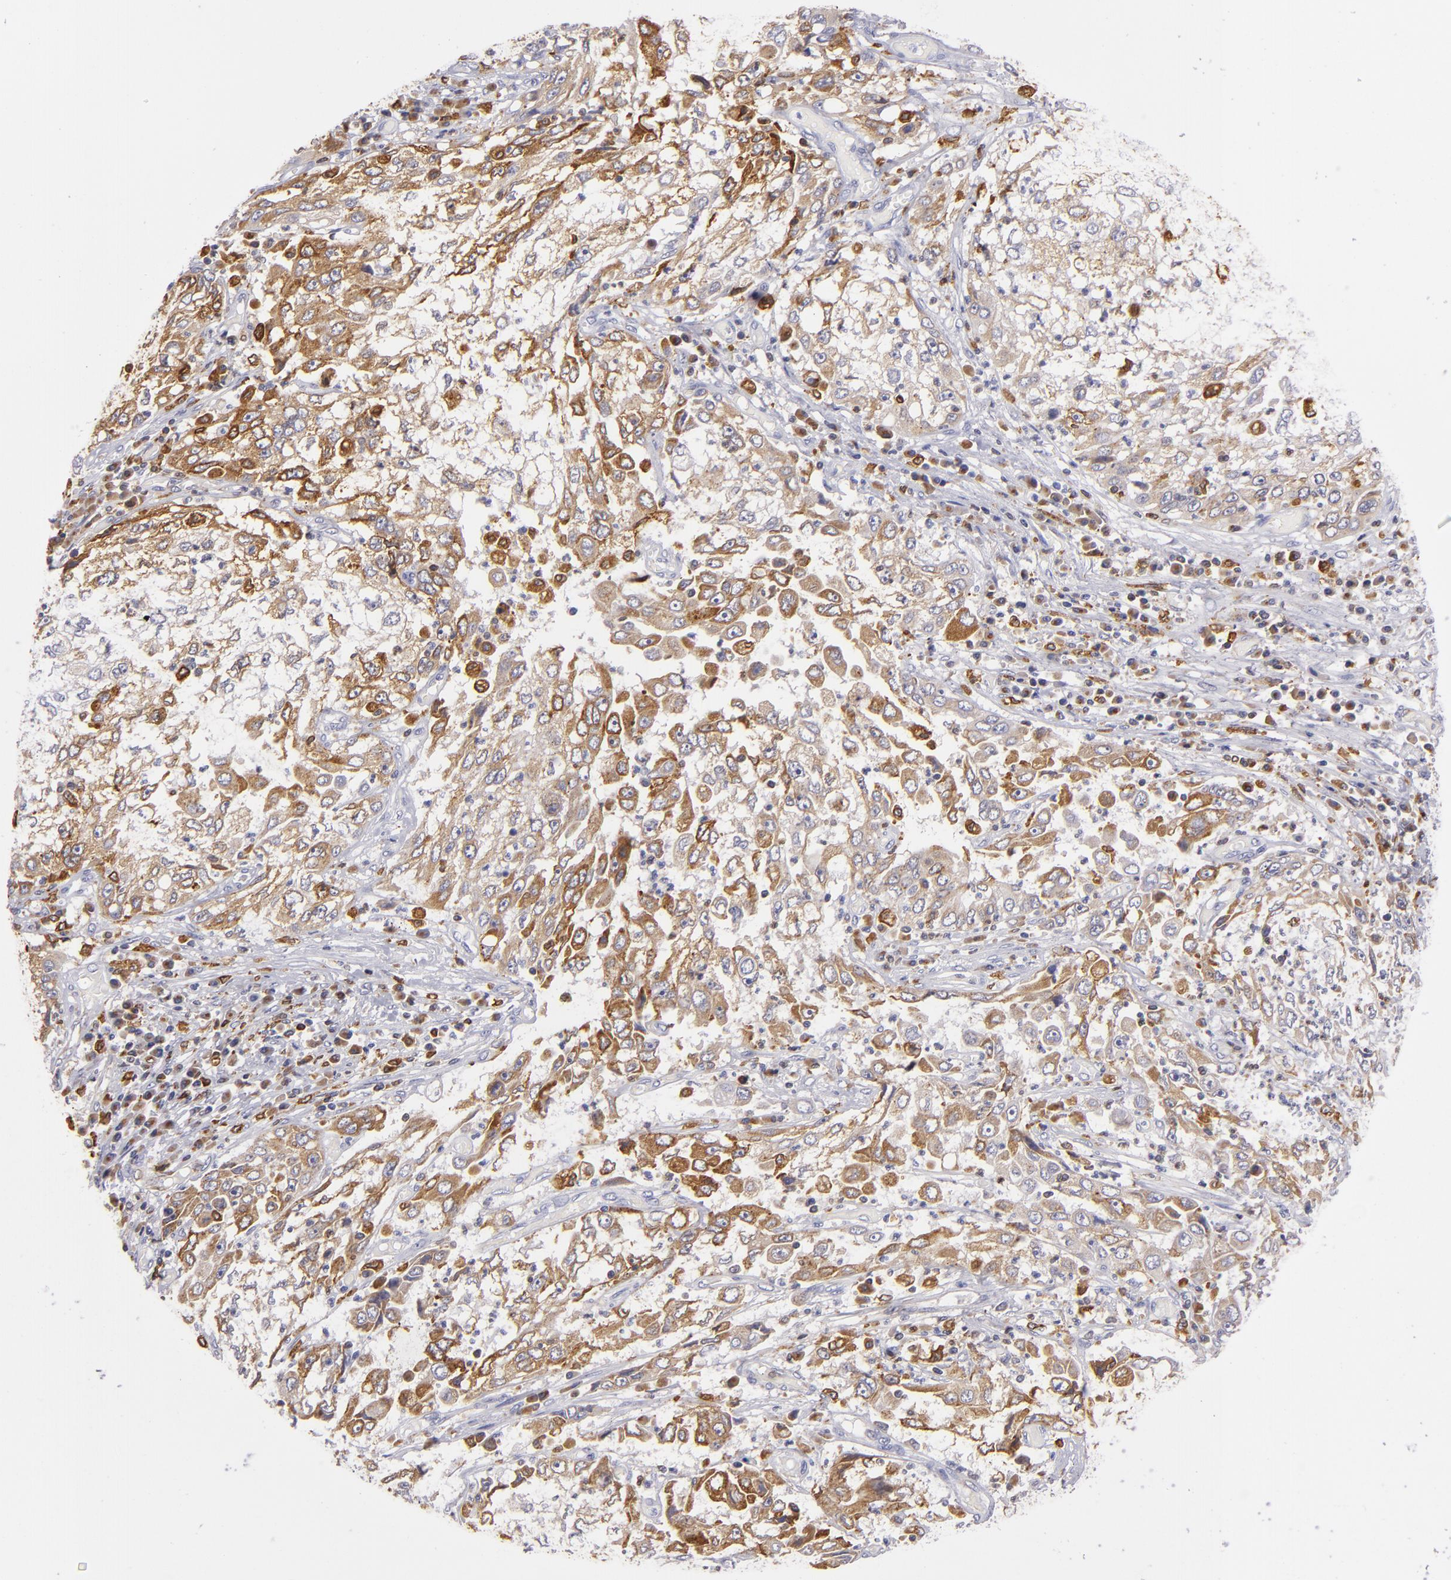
{"staining": {"intensity": "moderate", "quantity": "25%-75%", "location": "cytoplasmic/membranous"}, "tissue": "cervical cancer", "cell_type": "Tumor cells", "image_type": "cancer", "snomed": [{"axis": "morphology", "description": "Squamous cell carcinoma, NOS"}, {"axis": "topography", "description": "Cervix"}], "caption": "Human cervical cancer stained with a brown dye shows moderate cytoplasmic/membranous positive positivity in about 25%-75% of tumor cells.", "gene": "CD74", "patient": {"sex": "female", "age": 36}}